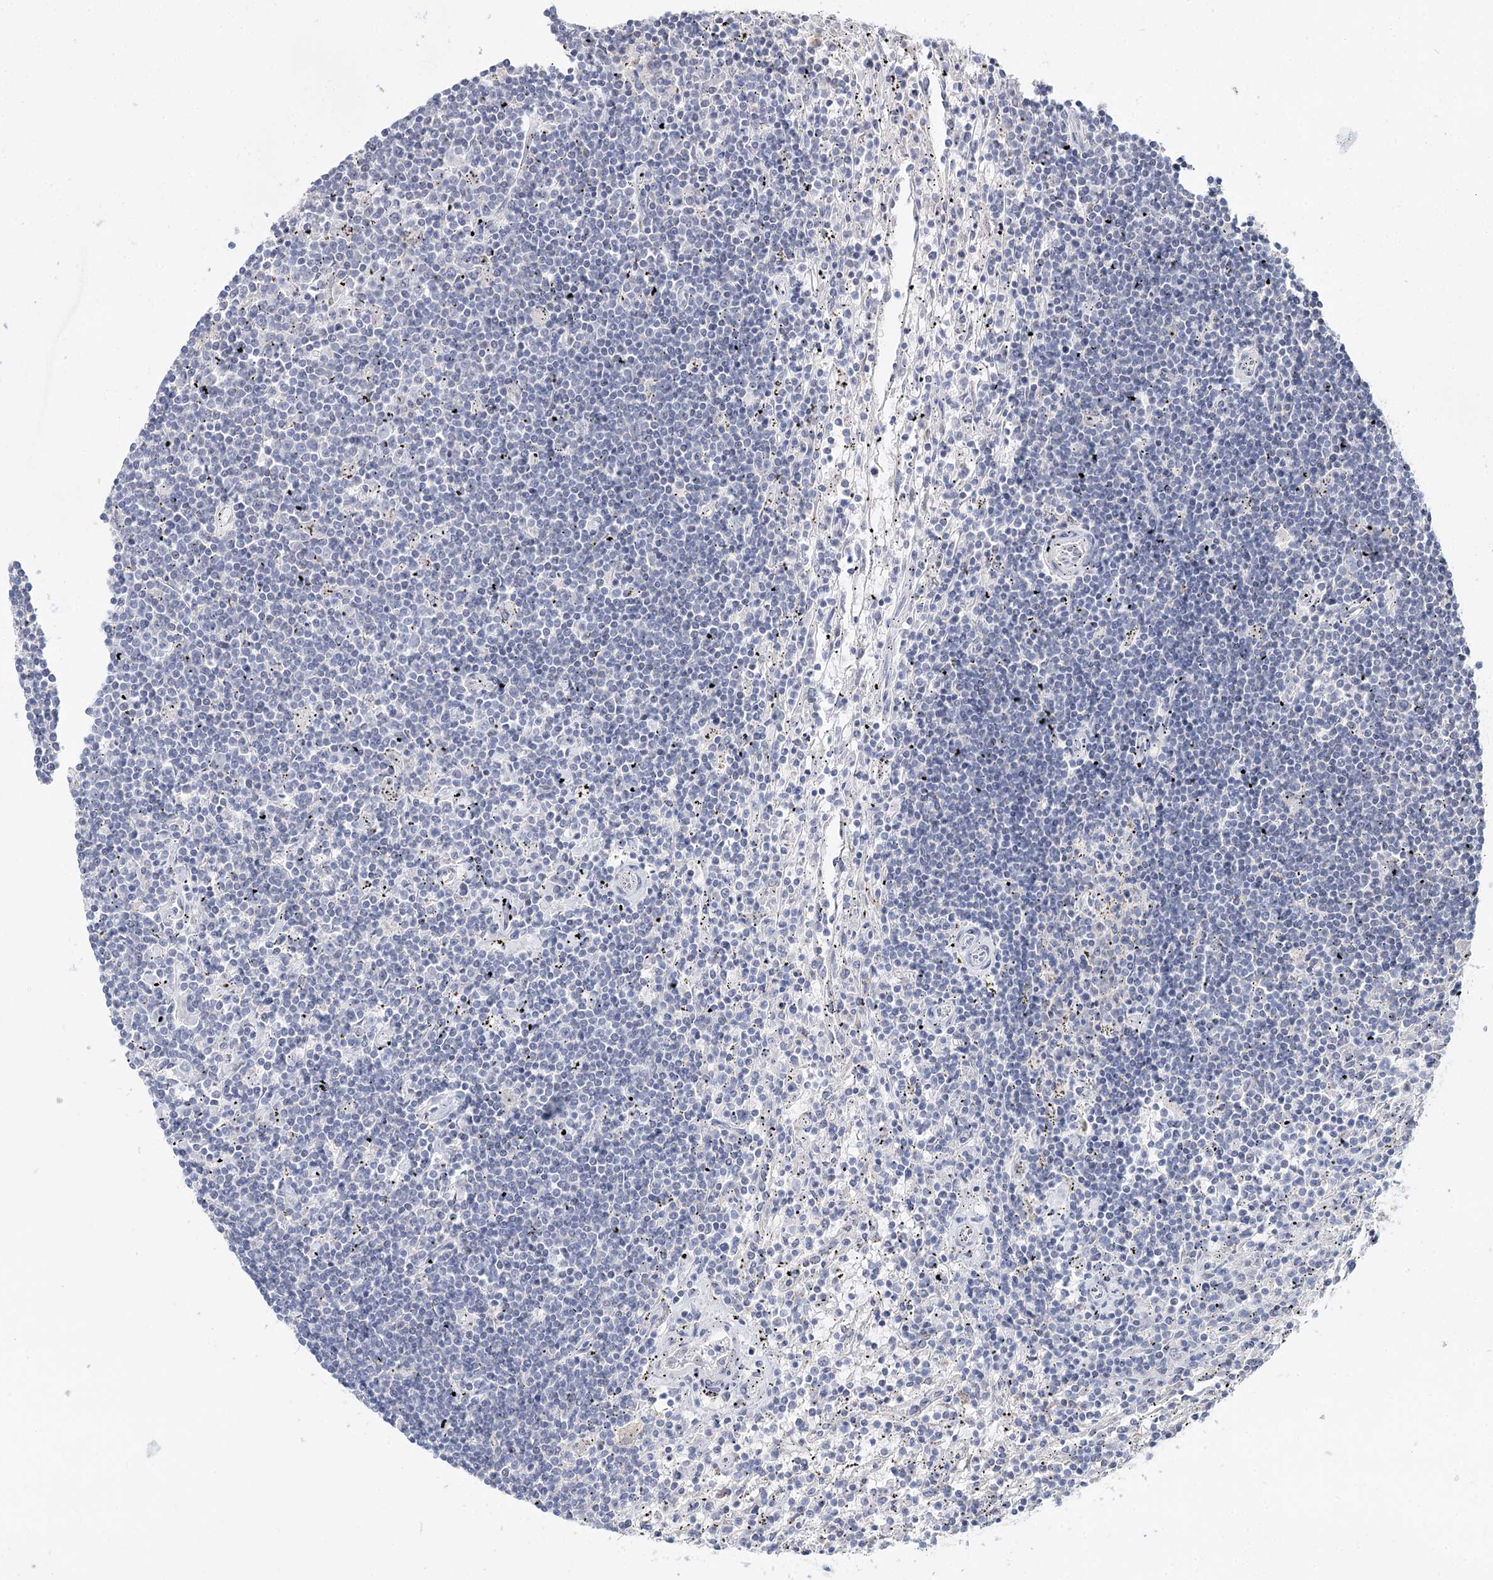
{"staining": {"intensity": "negative", "quantity": "none", "location": "none"}, "tissue": "lymphoma", "cell_type": "Tumor cells", "image_type": "cancer", "snomed": [{"axis": "morphology", "description": "Malignant lymphoma, non-Hodgkin's type, Low grade"}, {"axis": "topography", "description": "Spleen"}], "caption": "Micrograph shows no protein expression in tumor cells of malignant lymphoma, non-Hodgkin's type (low-grade) tissue.", "gene": "ARHGAP44", "patient": {"sex": "male", "age": 76}}